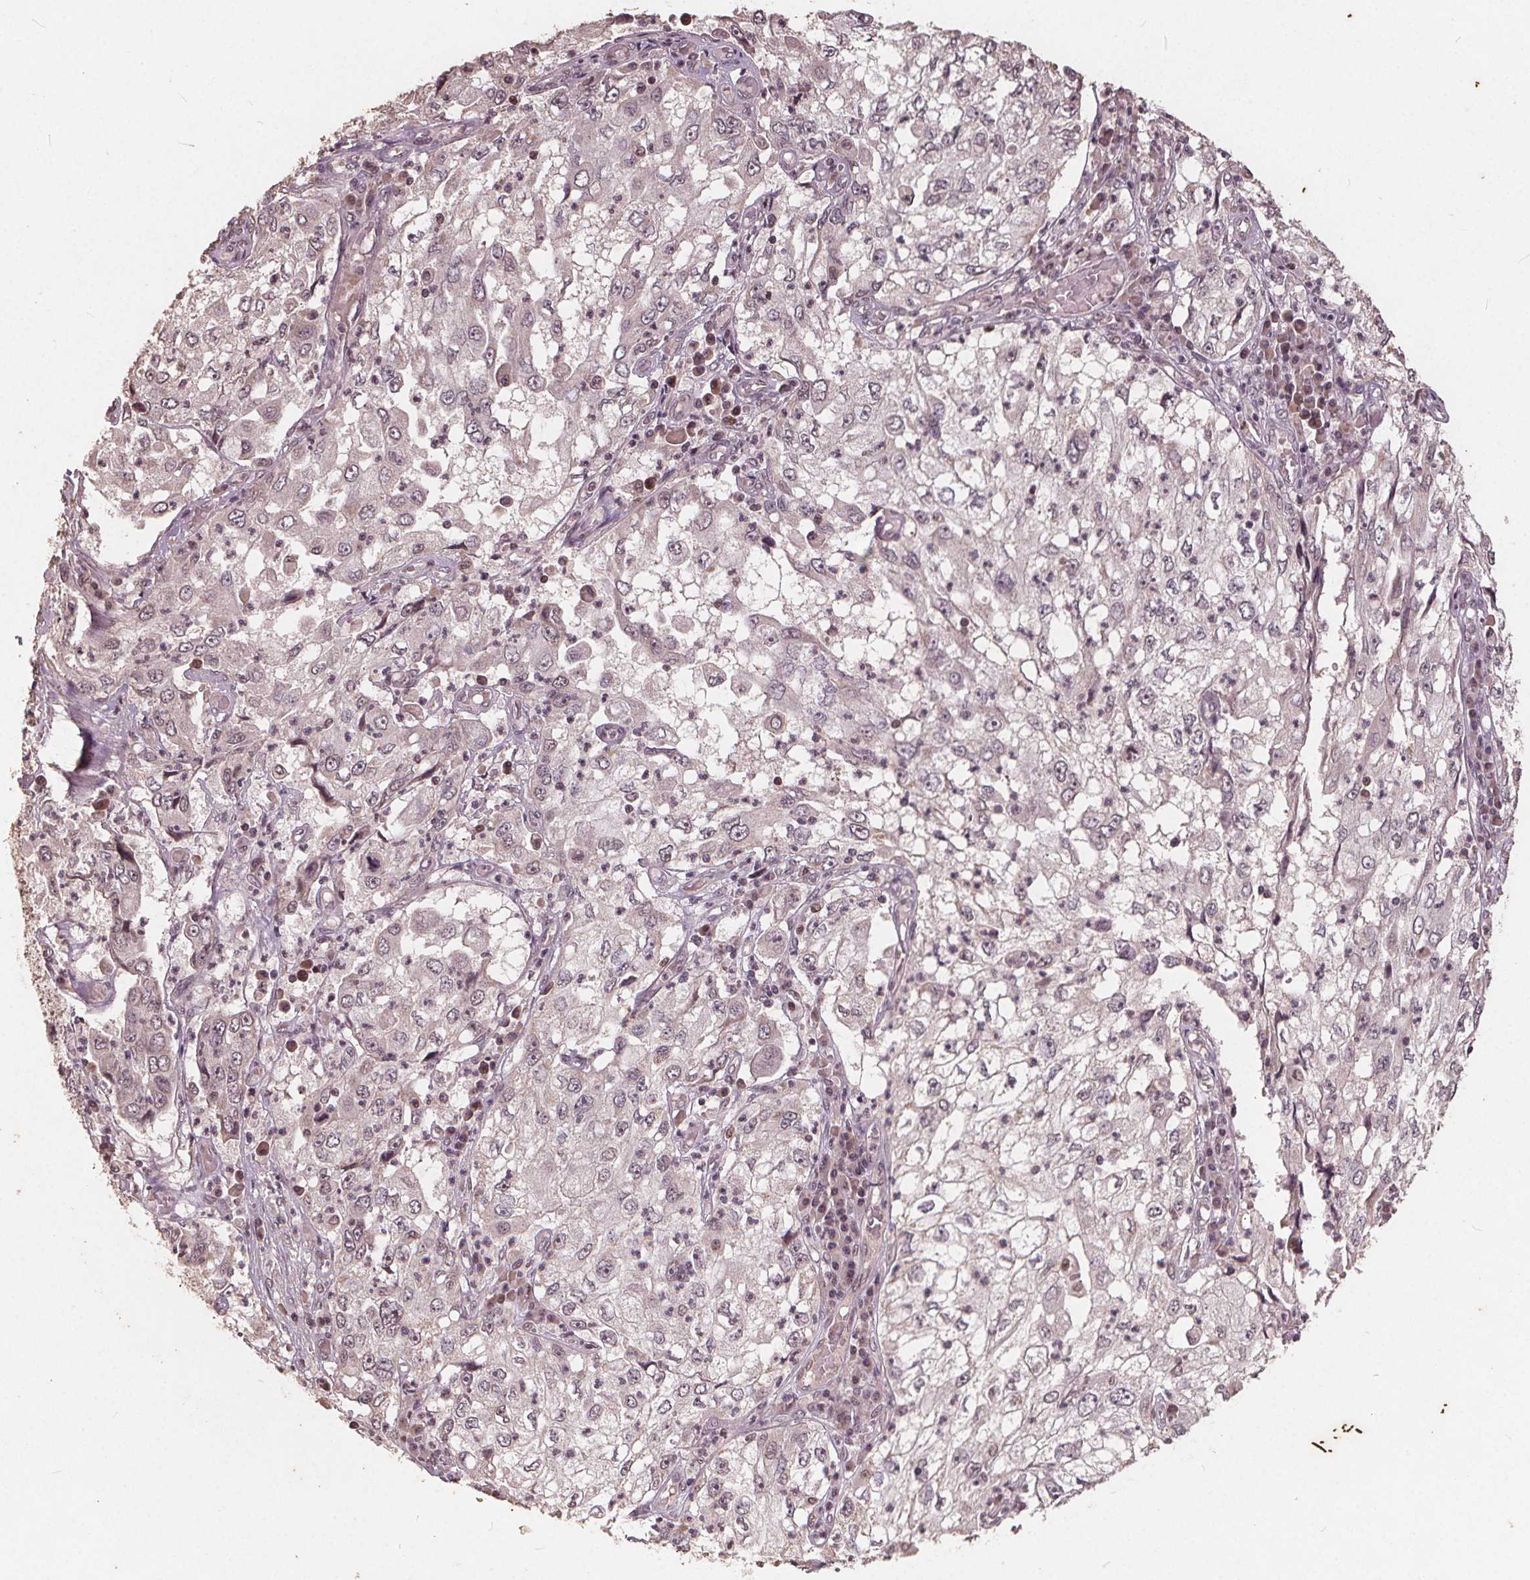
{"staining": {"intensity": "weak", "quantity": "<25%", "location": "nuclear"}, "tissue": "cervical cancer", "cell_type": "Tumor cells", "image_type": "cancer", "snomed": [{"axis": "morphology", "description": "Squamous cell carcinoma, NOS"}, {"axis": "topography", "description": "Cervix"}], "caption": "Immunohistochemical staining of cervical squamous cell carcinoma demonstrates no significant staining in tumor cells.", "gene": "DNMT3B", "patient": {"sex": "female", "age": 36}}